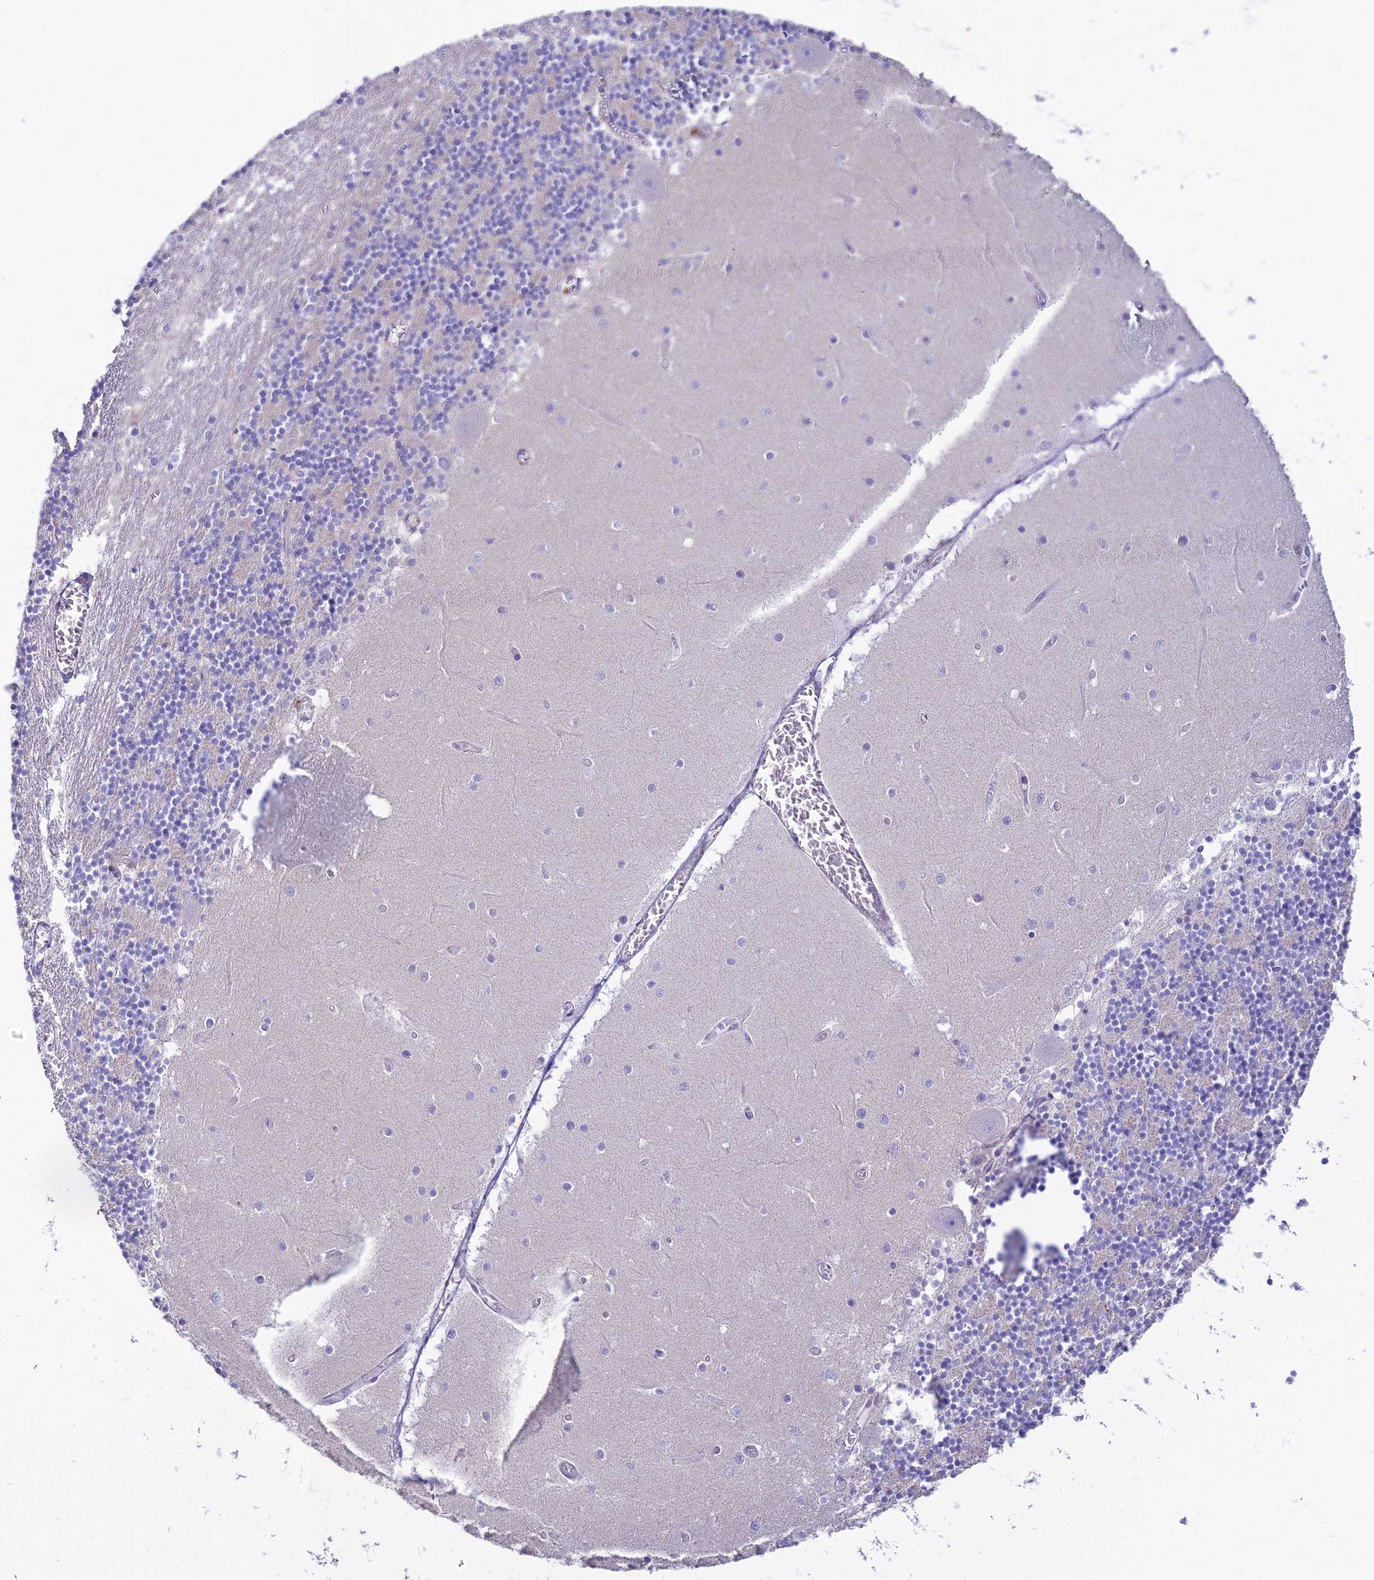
{"staining": {"intensity": "negative", "quantity": "none", "location": "none"}, "tissue": "cerebellum", "cell_type": "Cells in granular layer", "image_type": "normal", "snomed": [{"axis": "morphology", "description": "Normal tissue, NOS"}, {"axis": "topography", "description": "Cerebellum"}], "caption": "High magnification brightfield microscopy of benign cerebellum stained with DAB (3,3'-diaminobenzidine) (brown) and counterstained with hematoxylin (blue): cells in granular layer show no significant staining. (Brightfield microscopy of DAB immunohistochemistry at high magnification).", "gene": "SMIM24", "patient": {"sex": "female", "age": 28}}